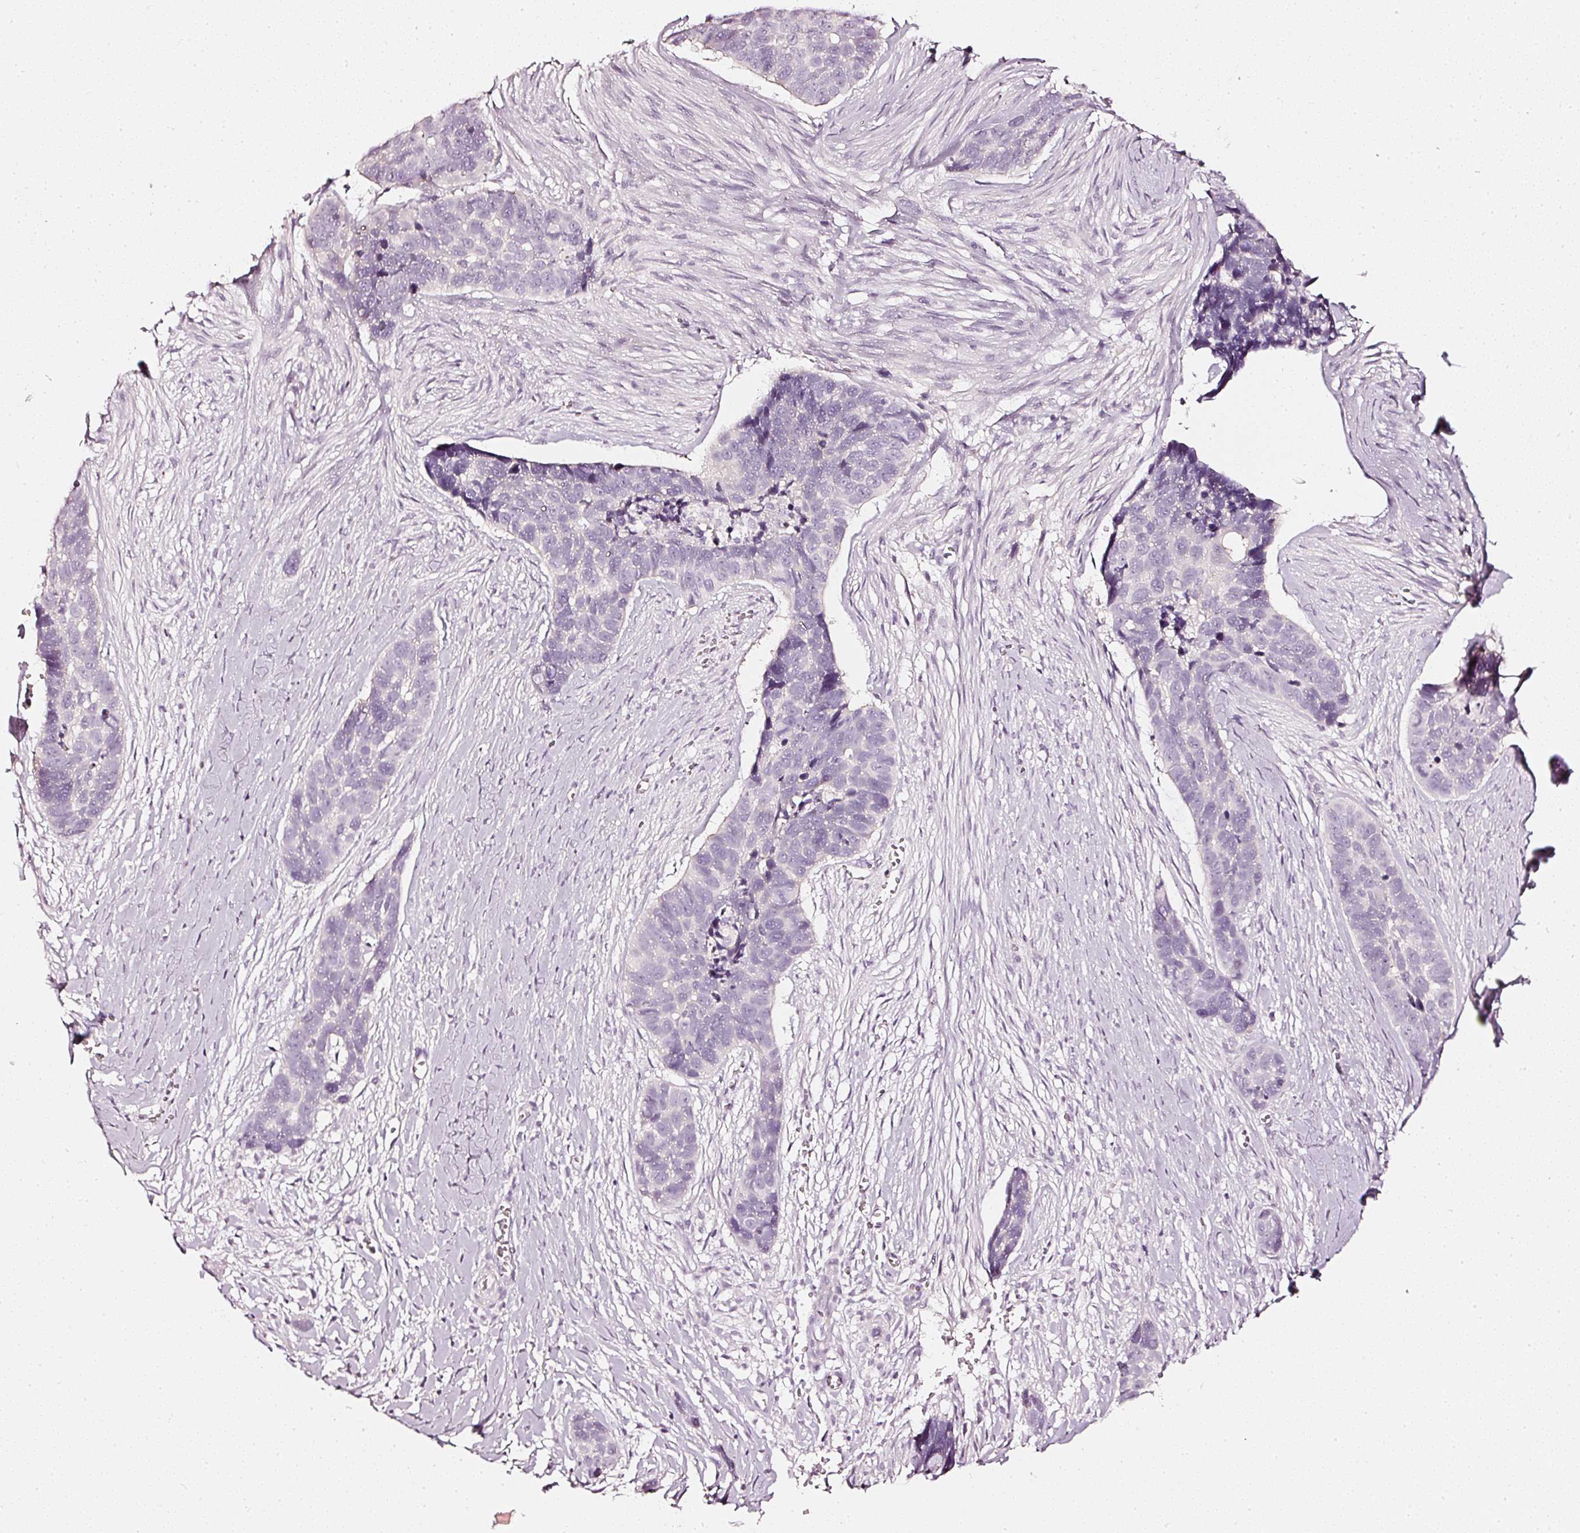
{"staining": {"intensity": "negative", "quantity": "none", "location": "none"}, "tissue": "skin cancer", "cell_type": "Tumor cells", "image_type": "cancer", "snomed": [{"axis": "morphology", "description": "Basal cell carcinoma"}, {"axis": "topography", "description": "Skin"}], "caption": "The immunohistochemistry (IHC) micrograph has no significant staining in tumor cells of skin cancer tissue.", "gene": "CNP", "patient": {"sex": "female", "age": 82}}